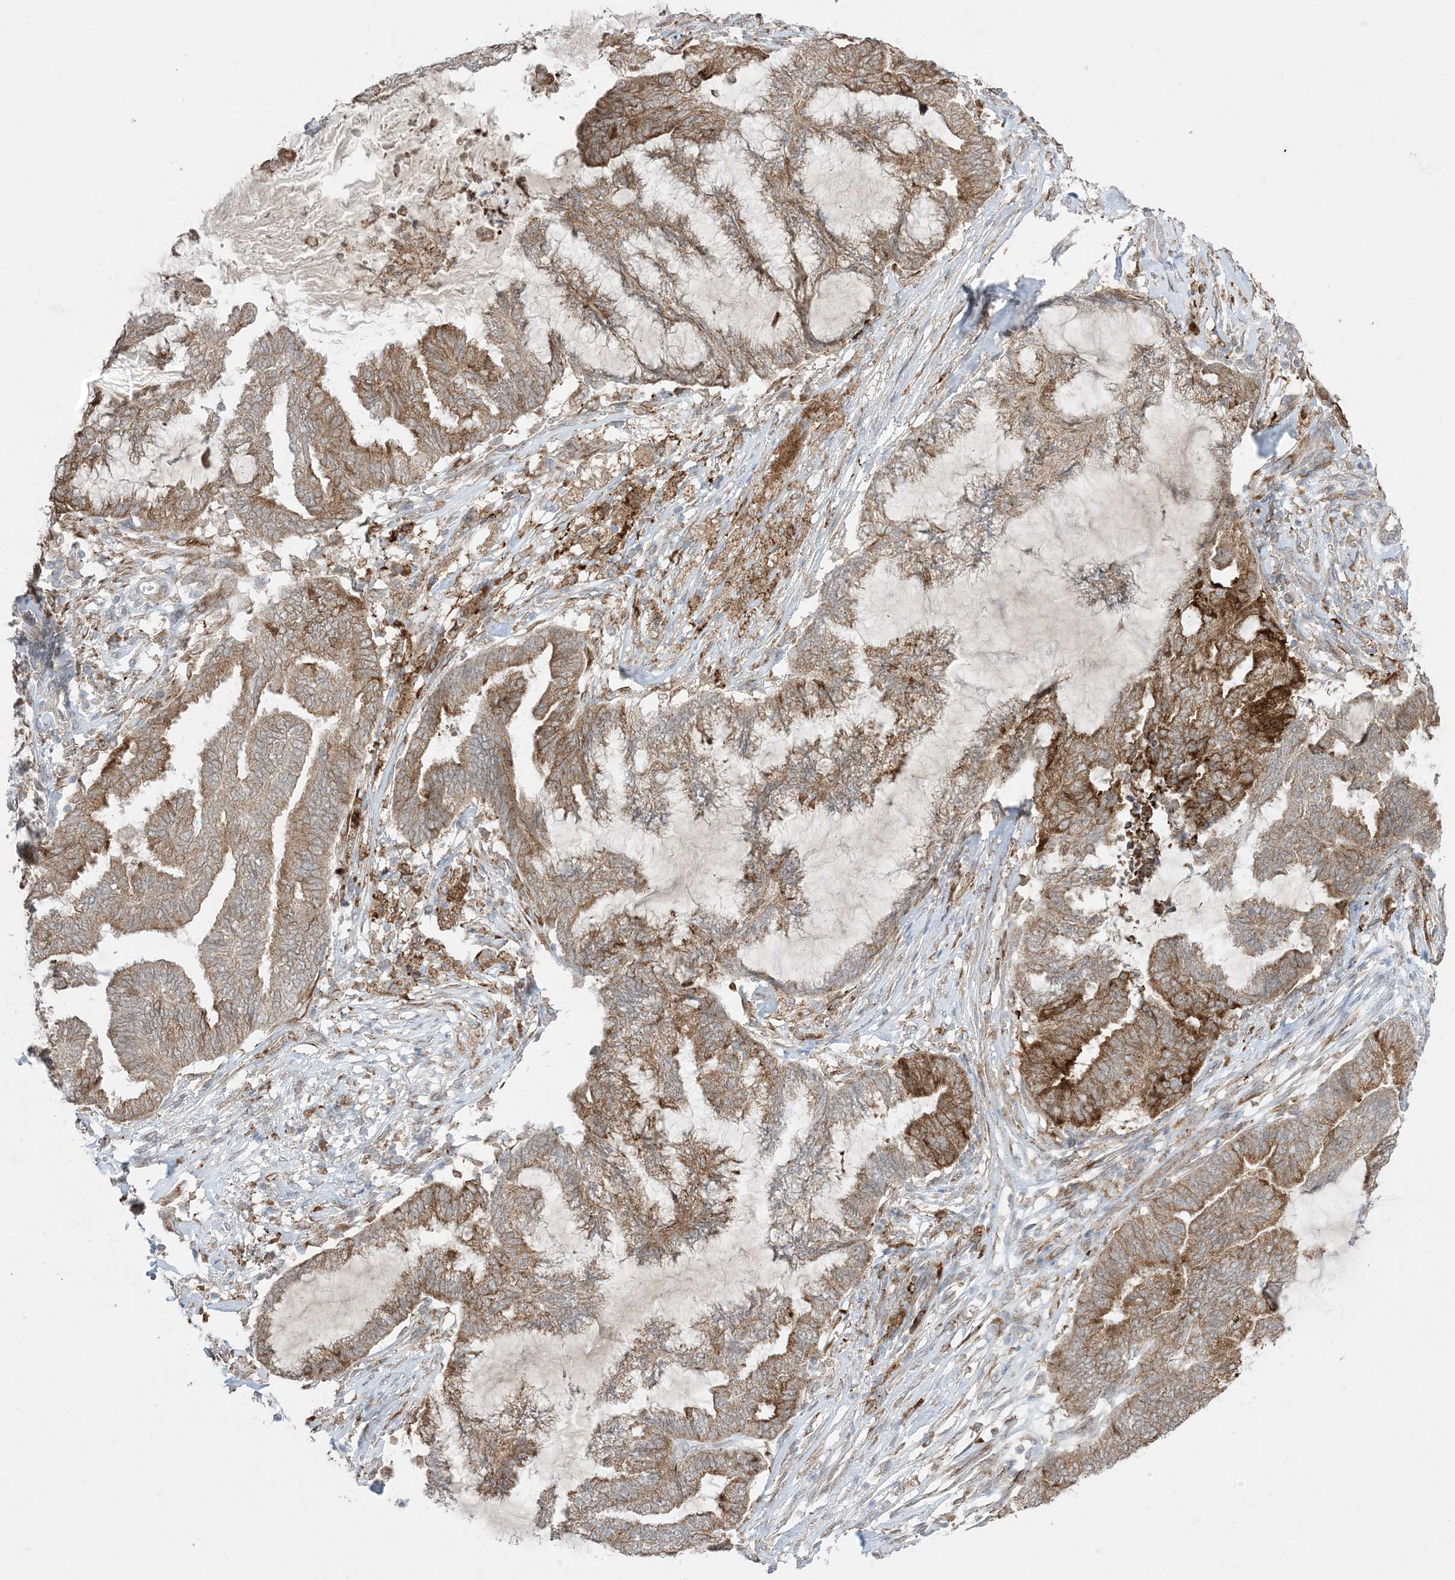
{"staining": {"intensity": "moderate", "quantity": ">75%", "location": "cytoplasmic/membranous"}, "tissue": "endometrial cancer", "cell_type": "Tumor cells", "image_type": "cancer", "snomed": [{"axis": "morphology", "description": "Adenocarcinoma, NOS"}, {"axis": "topography", "description": "Endometrium"}], "caption": "Immunohistochemistry of endometrial cancer (adenocarcinoma) exhibits medium levels of moderate cytoplasmic/membranous expression in about >75% of tumor cells.", "gene": "ODC1", "patient": {"sex": "female", "age": 86}}